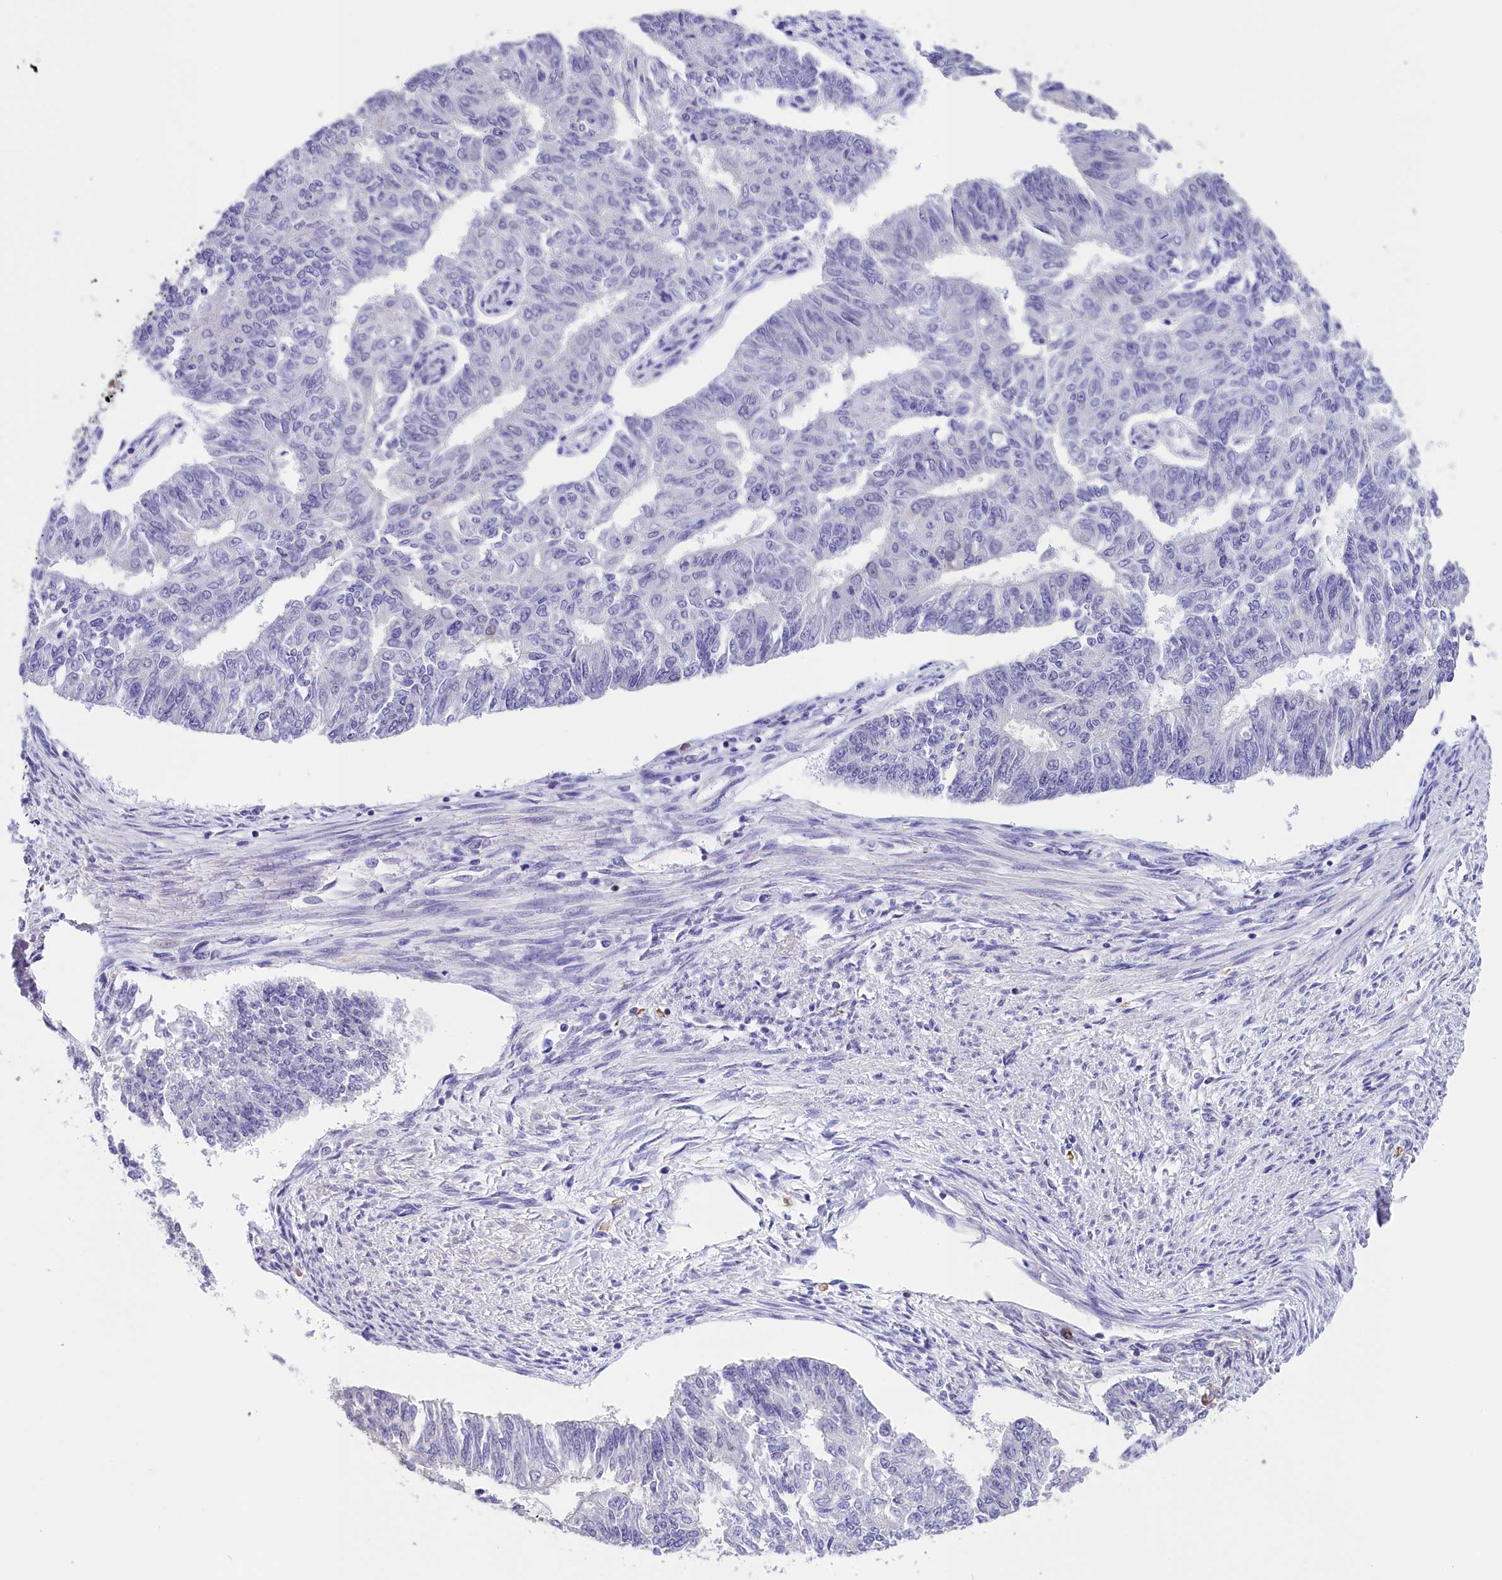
{"staining": {"intensity": "negative", "quantity": "none", "location": "none"}, "tissue": "endometrial cancer", "cell_type": "Tumor cells", "image_type": "cancer", "snomed": [{"axis": "morphology", "description": "Adenocarcinoma, NOS"}, {"axis": "topography", "description": "Endometrium"}], "caption": "Endometrial cancer was stained to show a protein in brown. There is no significant positivity in tumor cells.", "gene": "ABAT", "patient": {"sex": "female", "age": 32}}